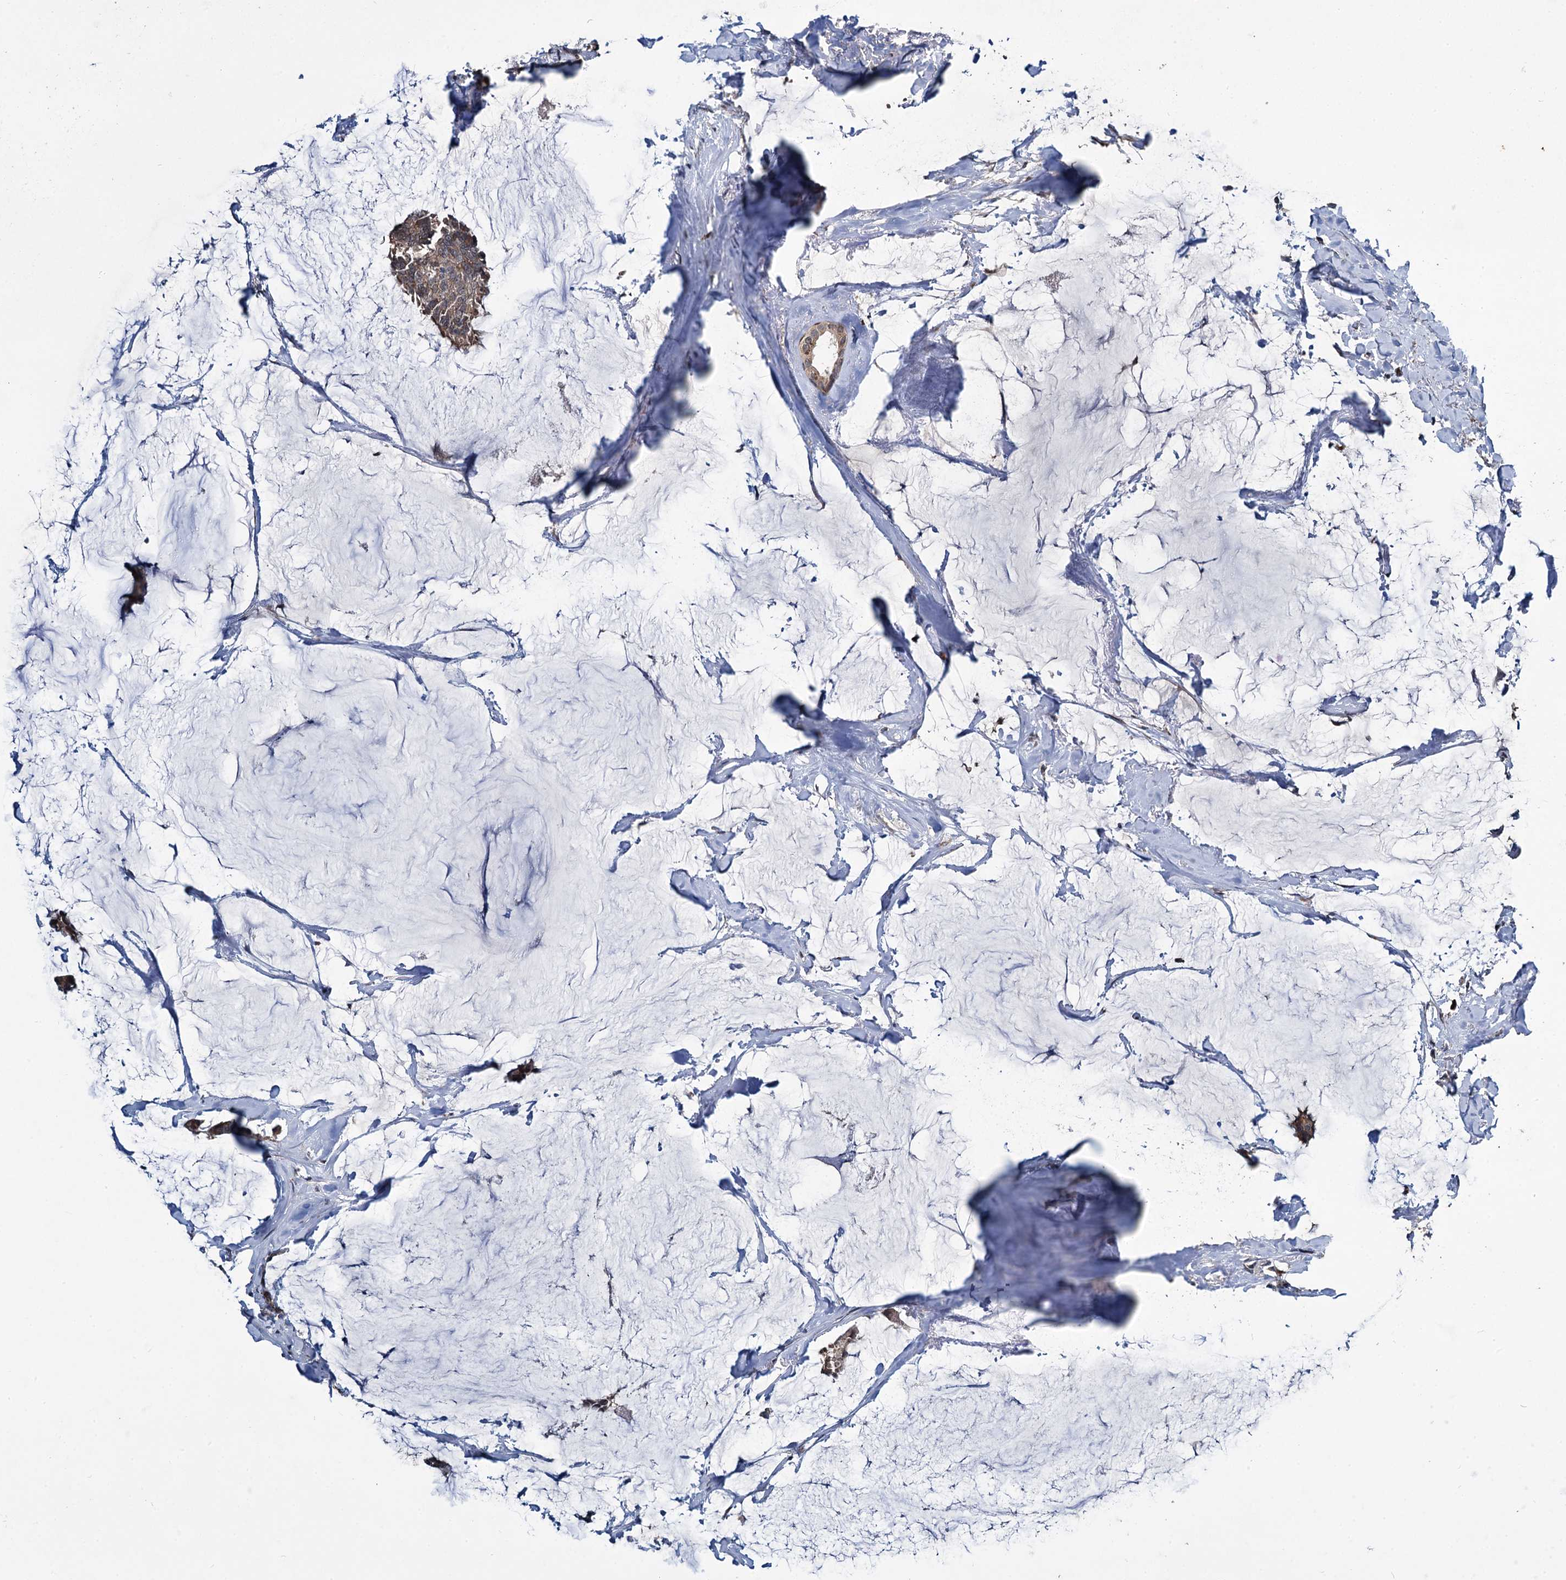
{"staining": {"intensity": "moderate", "quantity": ">75%", "location": "cytoplasmic/membranous"}, "tissue": "breast cancer", "cell_type": "Tumor cells", "image_type": "cancer", "snomed": [{"axis": "morphology", "description": "Duct carcinoma"}, {"axis": "topography", "description": "Breast"}], "caption": "Breast cancer (intraductal carcinoma) was stained to show a protein in brown. There is medium levels of moderate cytoplasmic/membranous positivity in approximately >75% of tumor cells. Ihc stains the protein in brown and the nuclei are stained blue.", "gene": "ARHGAP42", "patient": {"sex": "female", "age": 93}}